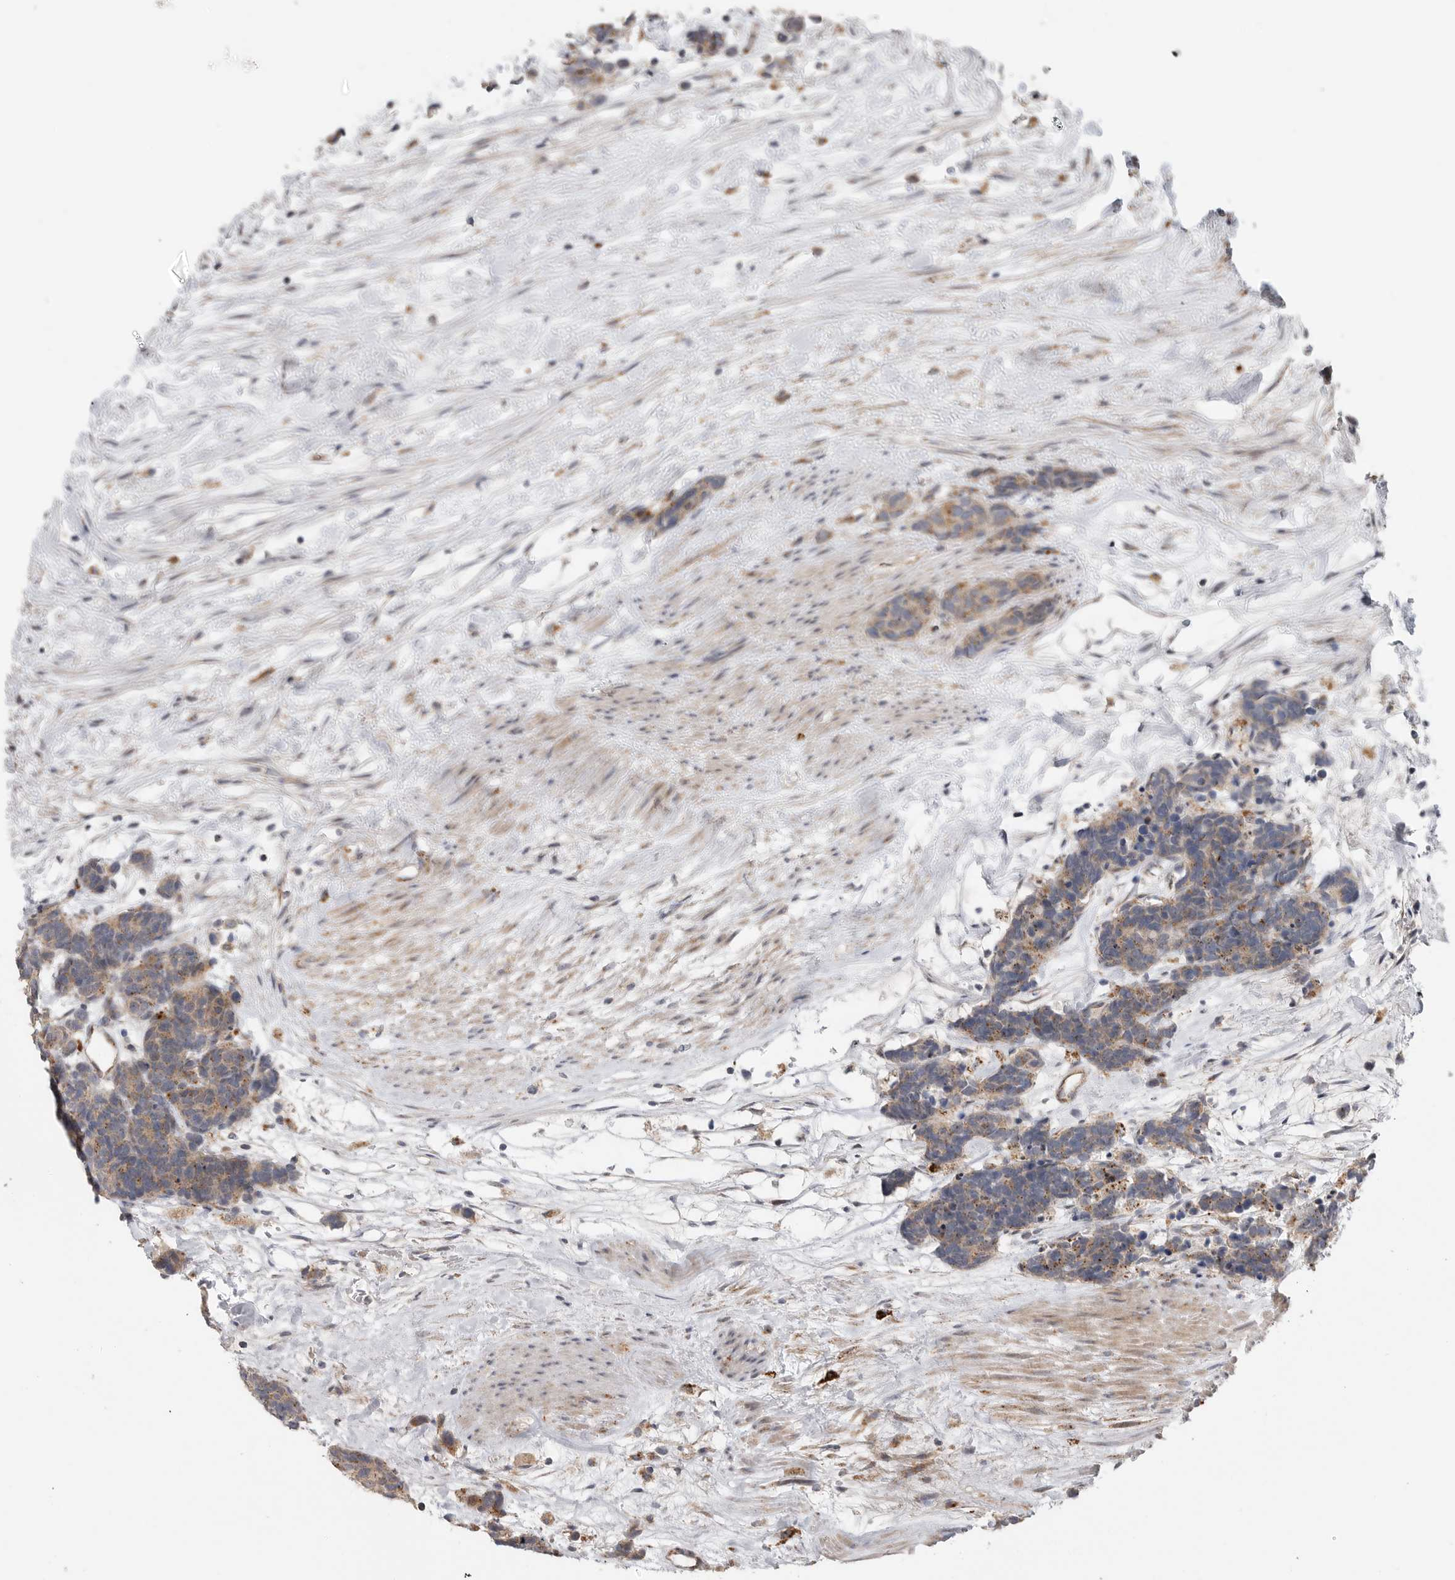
{"staining": {"intensity": "weak", "quantity": ">75%", "location": "cytoplasmic/membranous"}, "tissue": "carcinoid", "cell_type": "Tumor cells", "image_type": "cancer", "snomed": [{"axis": "morphology", "description": "Carcinoma, NOS"}, {"axis": "morphology", "description": "Carcinoid, malignant, NOS"}, {"axis": "topography", "description": "Urinary bladder"}], "caption": "Protein expression analysis of human carcinoid (malignant) reveals weak cytoplasmic/membranous expression in approximately >75% of tumor cells. Using DAB (brown) and hematoxylin (blue) stains, captured at high magnification using brightfield microscopy.", "gene": "GALNS", "patient": {"sex": "male", "age": 57}}